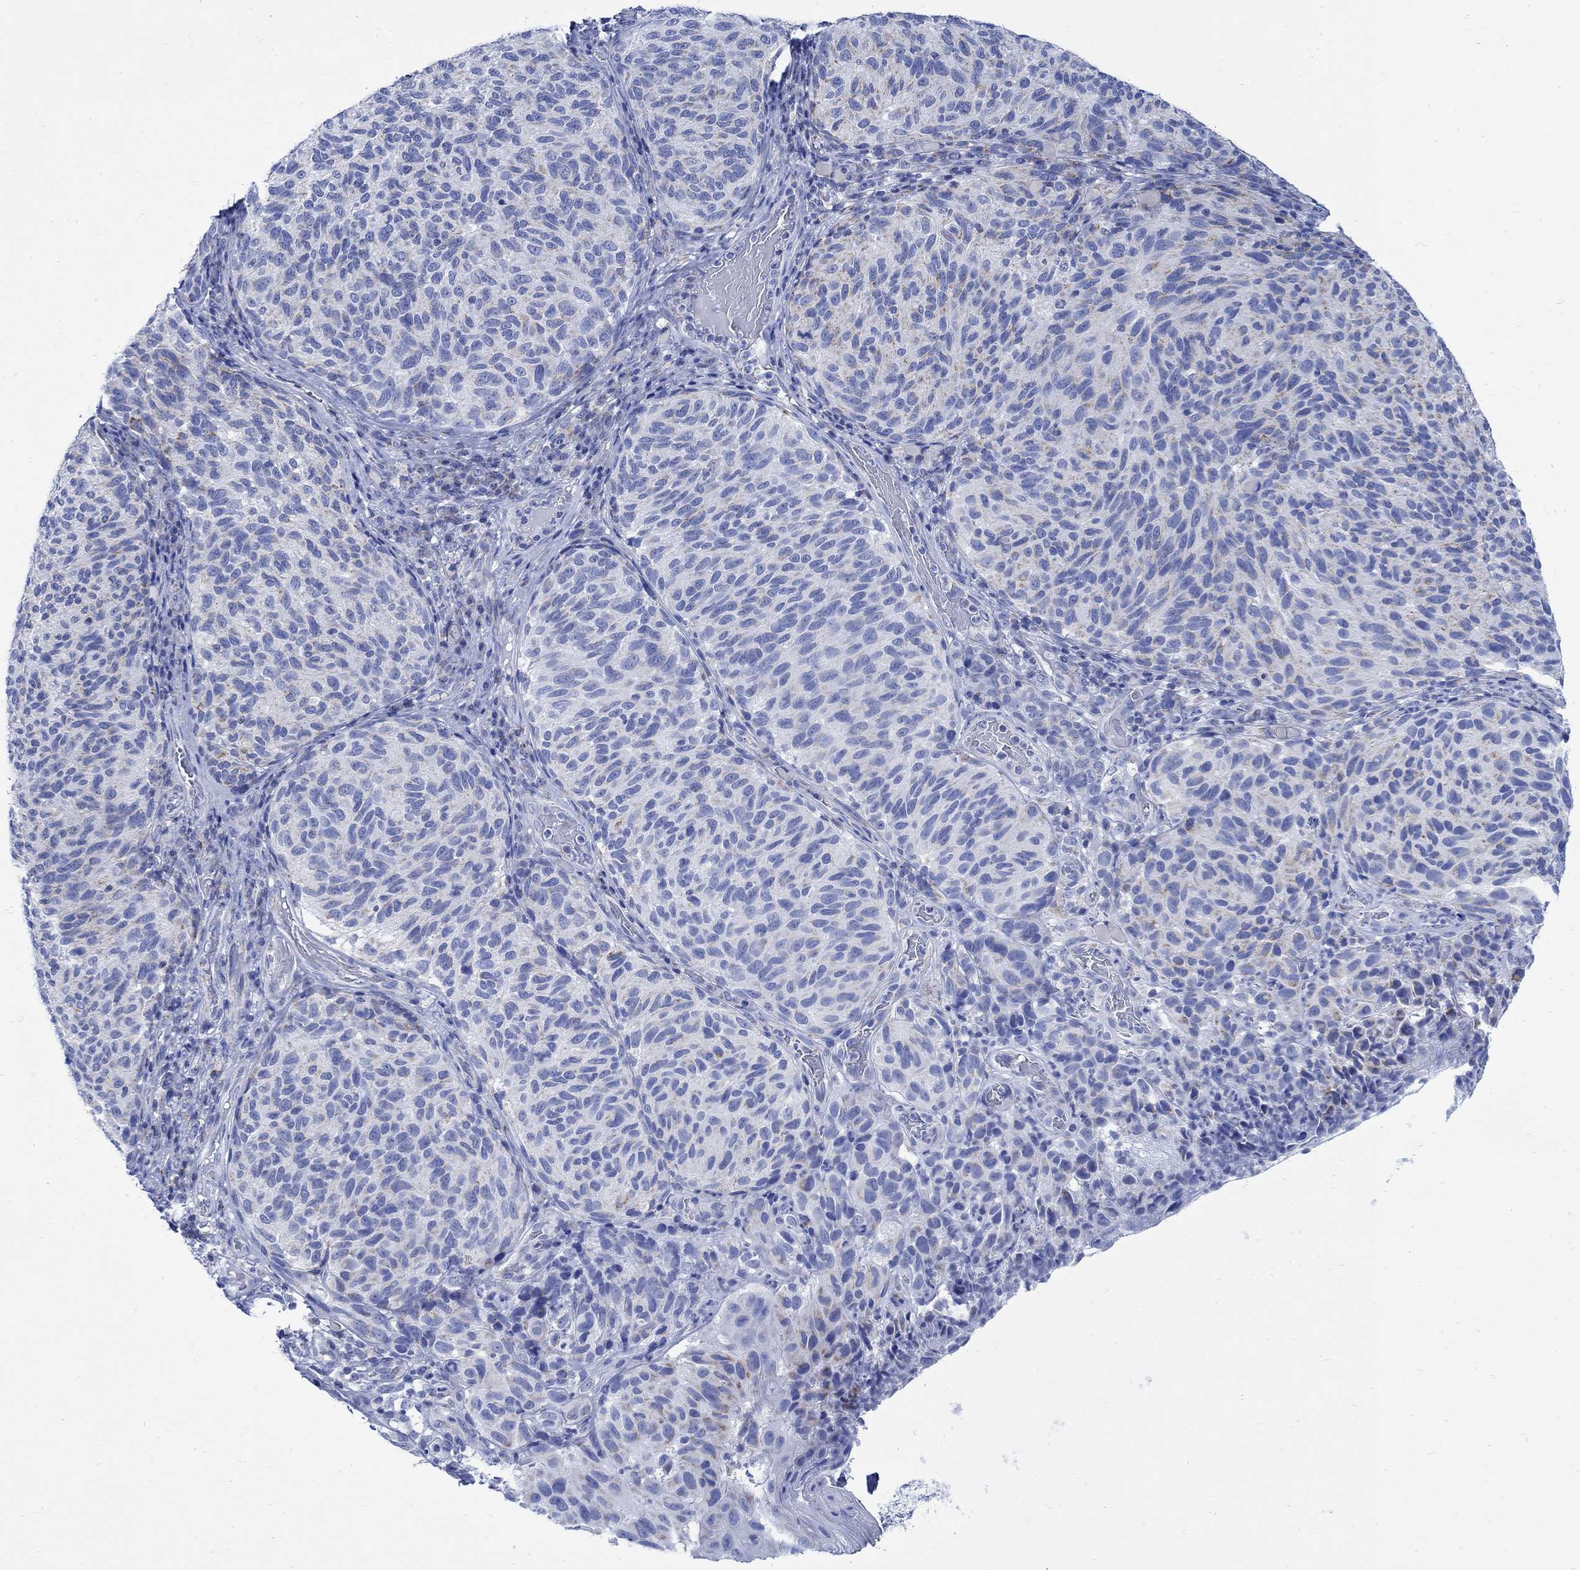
{"staining": {"intensity": "weak", "quantity": "<25%", "location": "cytoplasmic/membranous"}, "tissue": "melanoma", "cell_type": "Tumor cells", "image_type": "cancer", "snomed": [{"axis": "morphology", "description": "Malignant melanoma, NOS"}, {"axis": "topography", "description": "Skin"}], "caption": "Tumor cells show no significant protein staining in melanoma.", "gene": "CPLX2", "patient": {"sex": "female", "age": 73}}